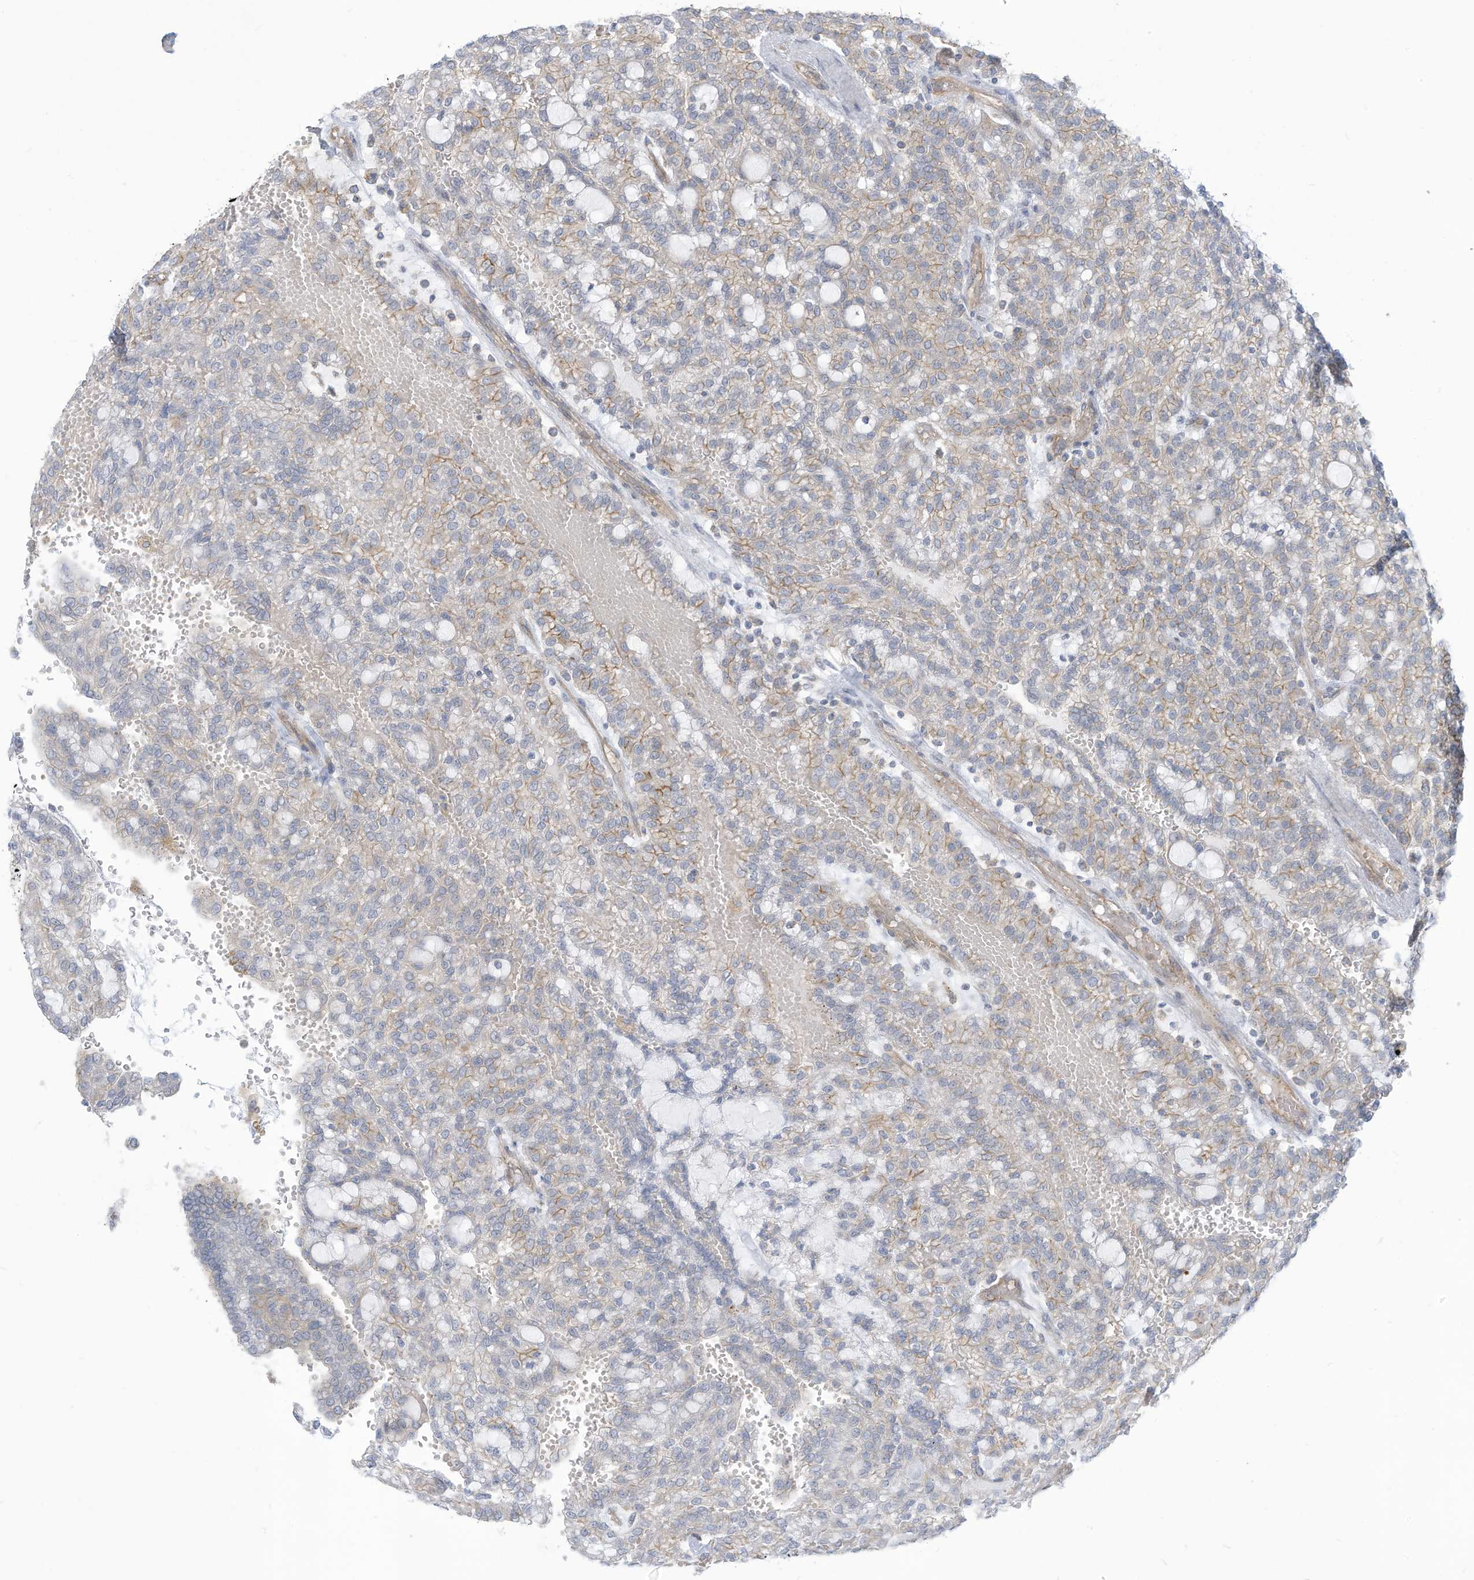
{"staining": {"intensity": "weak", "quantity": "25%-75%", "location": "cytoplasmic/membranous"}, "tissue": "renal cancer", "cell_type": "Tumor cells", "image_type": "cancer", "snomed": [{"axis": "morphology", "description": "Adenocarcinoma, NOS"}, {"axis": "topography", "description": "Kidney"}], "caption": "This histopathology image exhibits adenocarcinoma (renal) stained with immunohistochemistry to label a protein in brown. The cytoplasmic/membranous of tumor cells show weak positivity for the protein. Nuclei are counter-stained blue.", "gene": "ADAT2", "patient": {"sex": "male", "age": 63}}